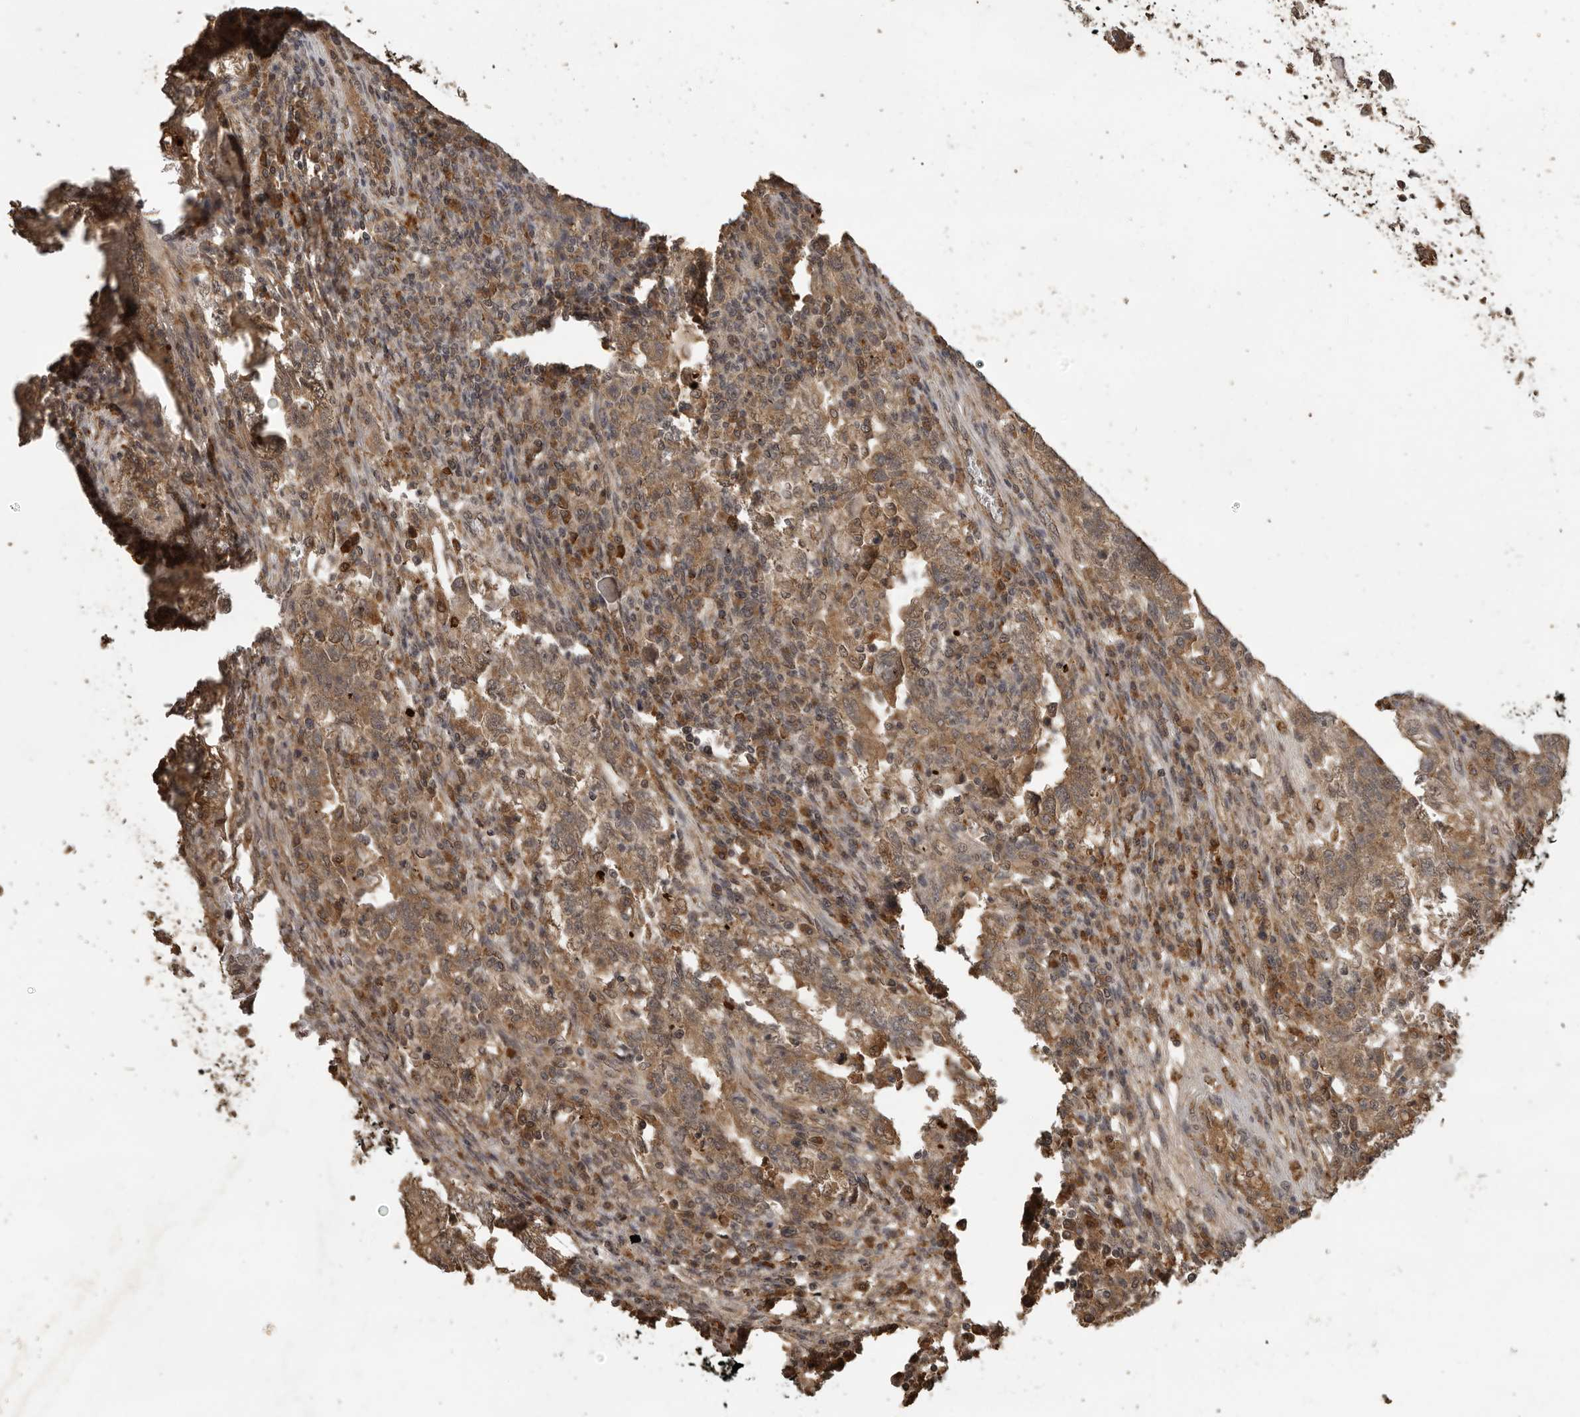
{"staining": {"intensity": "moderate", "quantity": ">75%", "location": "cytoplasmic/membranous"}, "tissue": "testis cancer", "cell_type": "Tumor cells", "image_type": "cancer", "snomed": [{"axis": "morphology", "description": "Carcinoma, Embryonal, NOS"}, {"axis": "topography", "description": "Testis"}], "caption": "High-magnification brightfield microscopy of testis cancer (embryonal carcinoma) stained with DAB (3,3'-diaminobenzidine) (brown) and counterstained with hematoxylin (blue). tumor cells exhibit moderate cytoplasmic/membranous expression is identified in about>75% of cells.", "gene": "CTF1", "patient": {"sex": "male", "age": 36}}